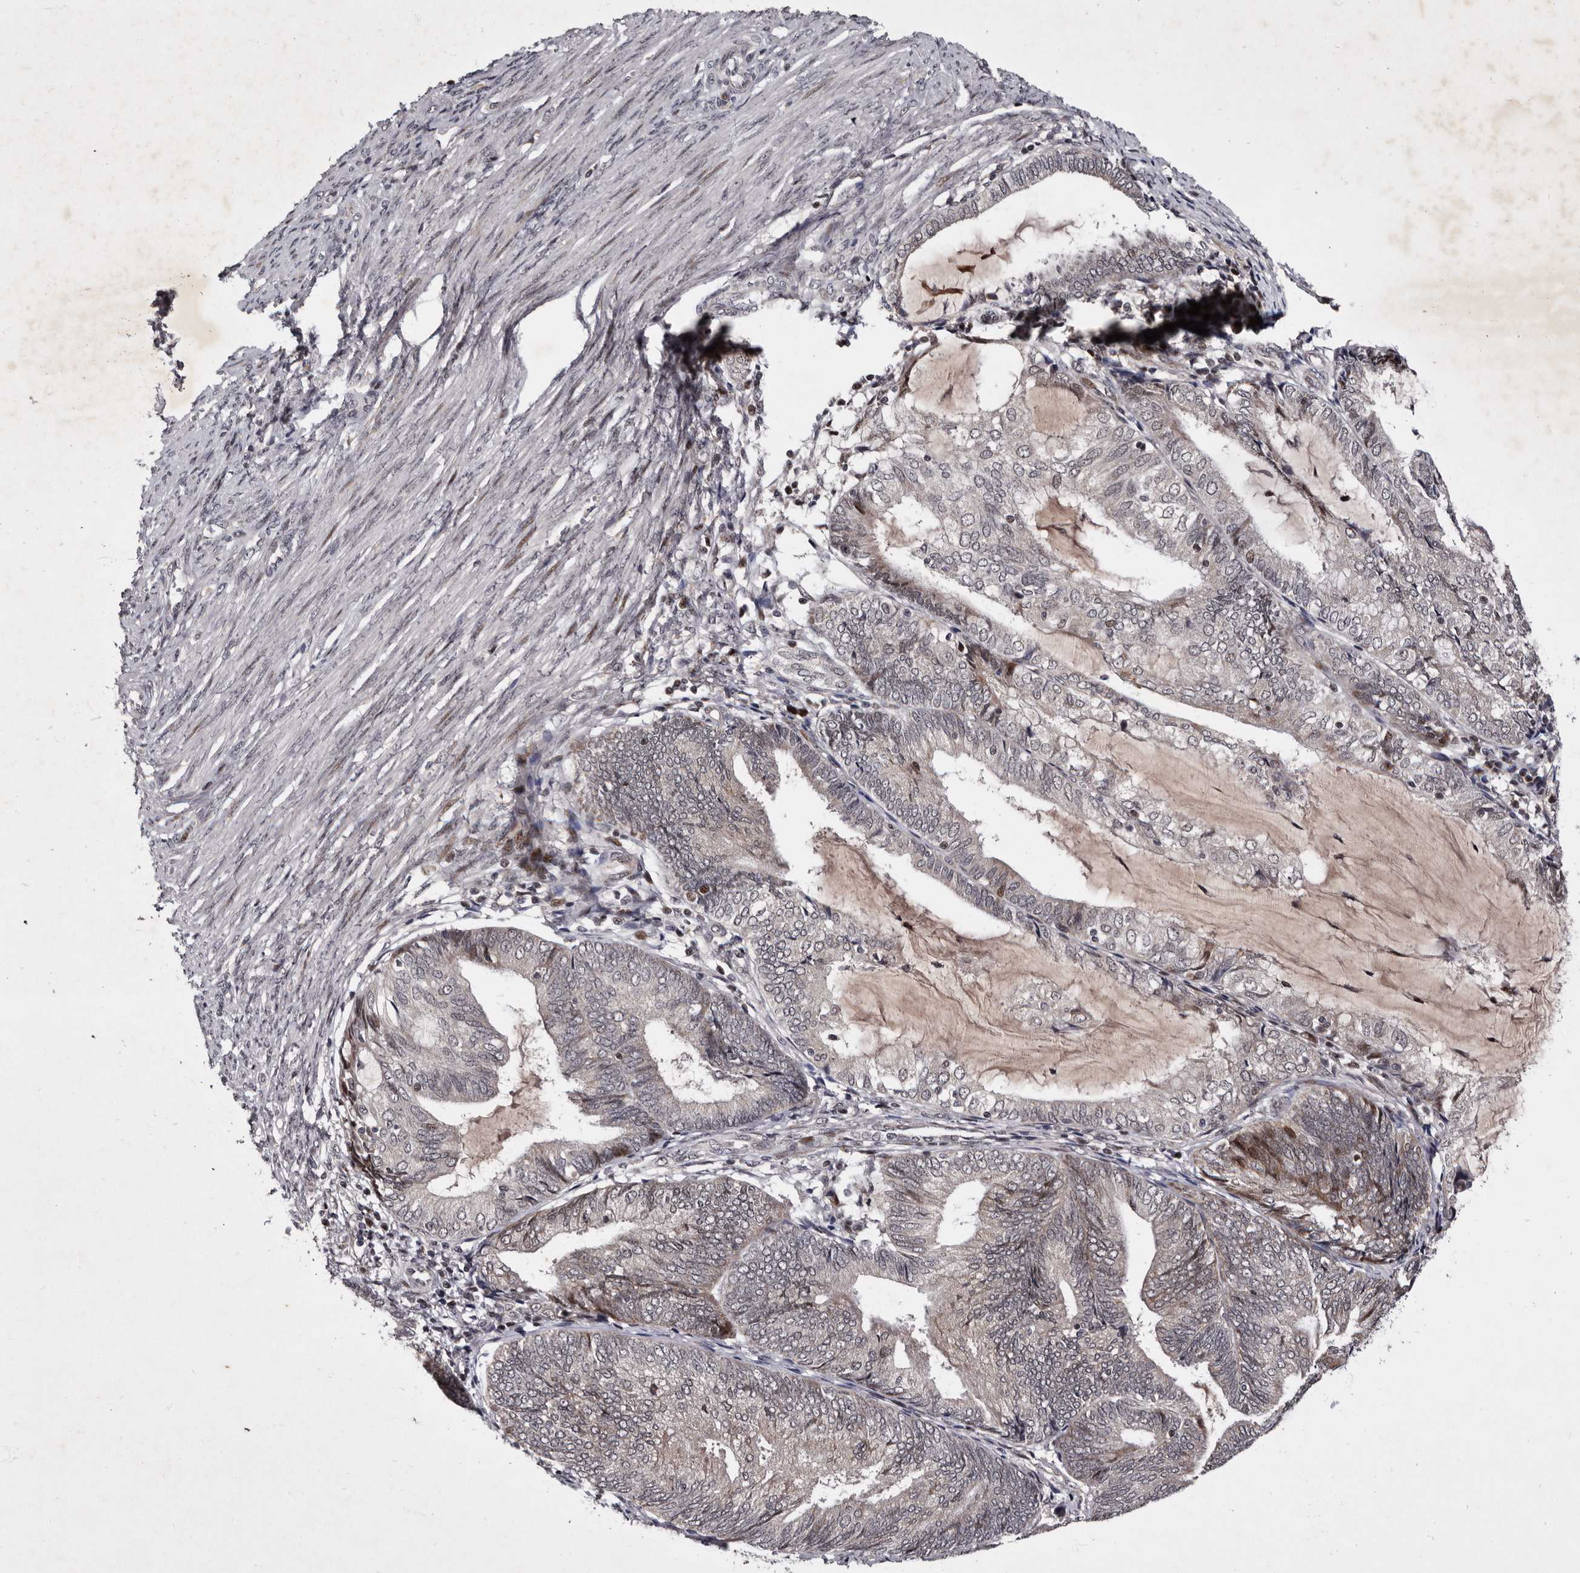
{"staining": {"intensity": "weak", "quantity": "25%-75%", "location": "cytoplasmic/membranous"}, "tissue": "endometrial cancer", "cell_type": "Tumor cells", "image_type": "cancer", "snomed": [{"axis": "morphology", "description": "Adenocarcinoma, NOS"}, {"axis": "topography", "description": "Endometrium"}], "caption": "Tumor cells show low levels of weak cytoplasmic/membranous positivity in about 25%-75% of cells in endometrial adenocarcinoma.", "gene": "TNKS", "patient": {"sex": "female", "age": 81}}